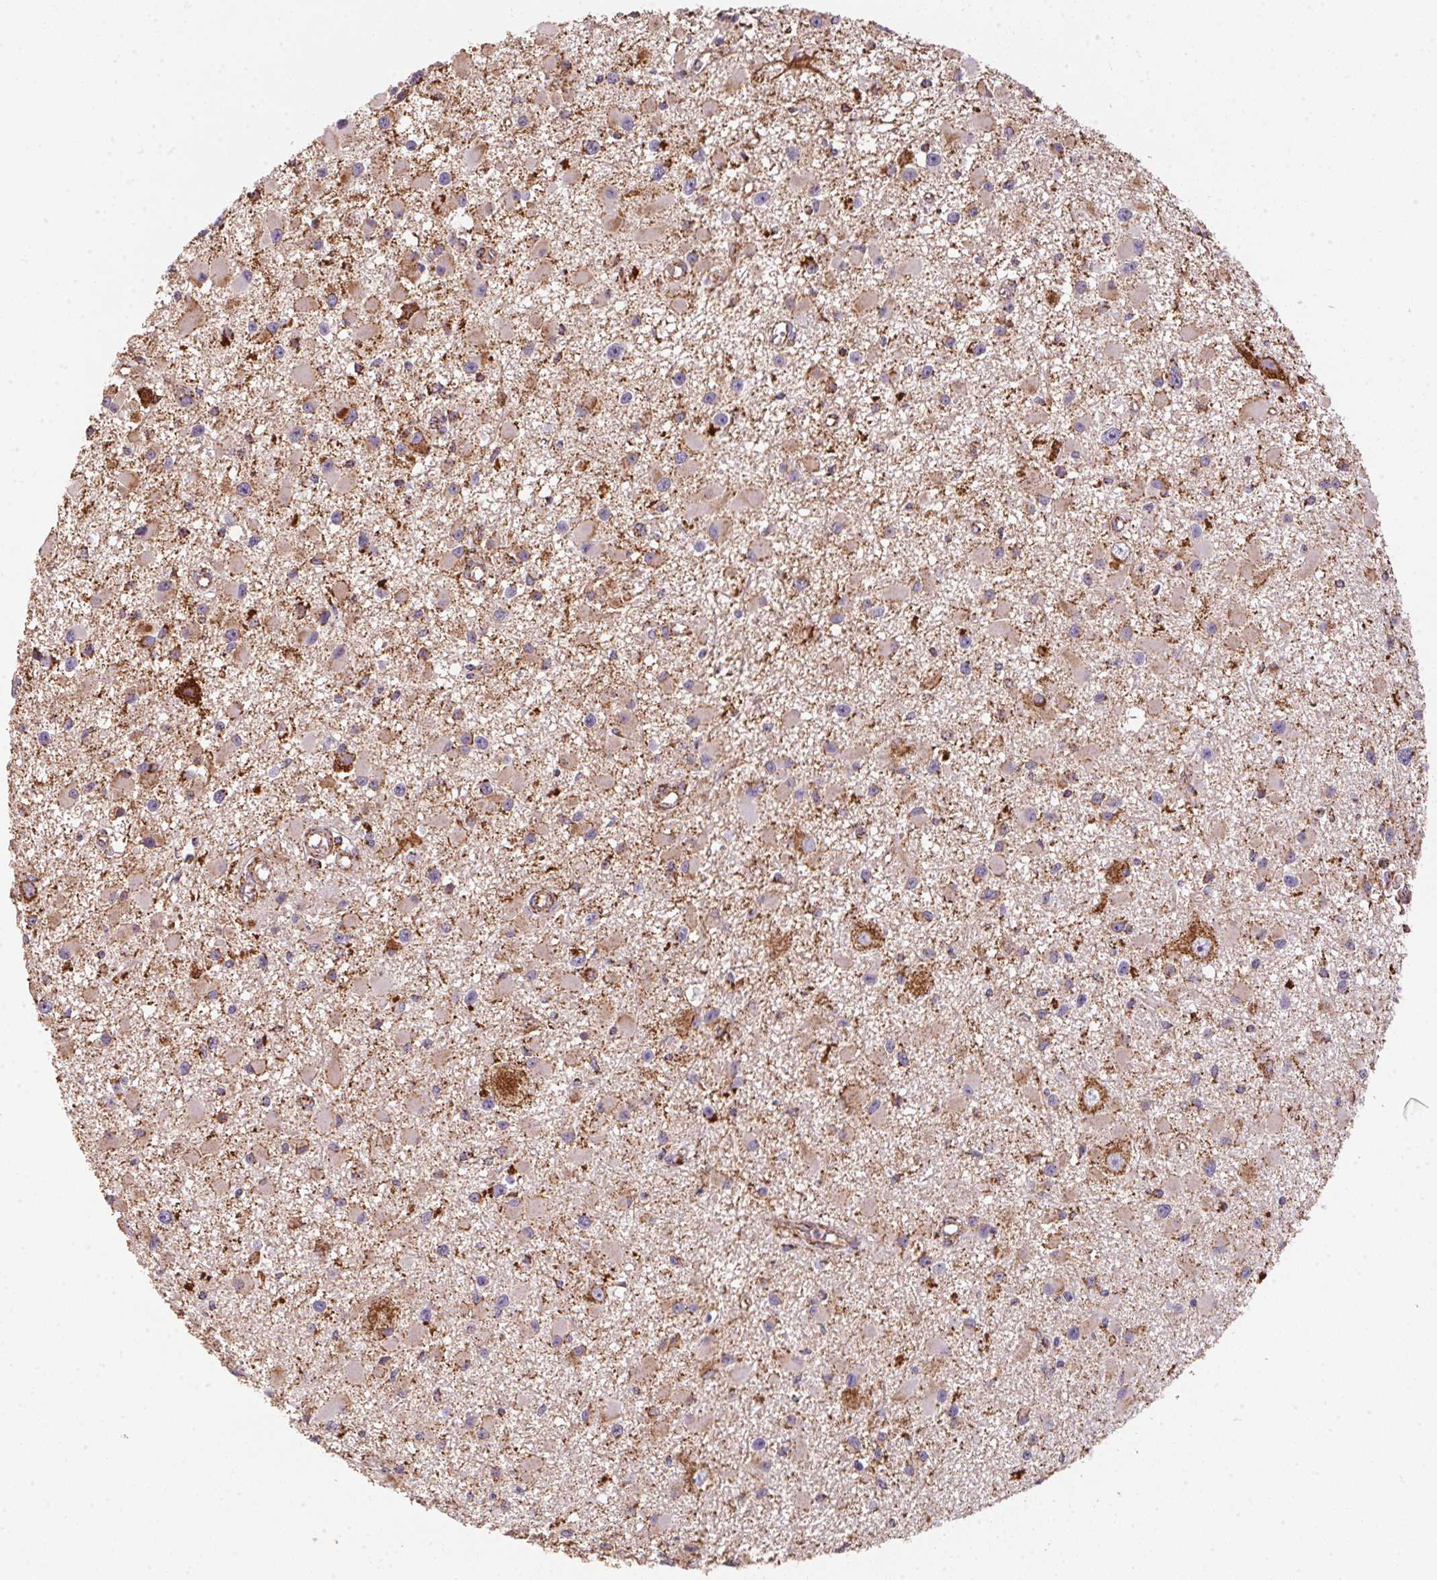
{"staining": {"intensity": "moderate", "quantity": ">75%", "location": "cytoplasmic/membranous"}, "tissue": "glioma", "cell_type": "Tumor cells", "image_type": "cancer", "snomed": [{"axis": "morphology", "description": "Glioma, malignant, High grade"}, {"axis": "topography", "description": "Brain"}], "caption": "Glioma stained with a protein marker reveals moderate staining in tumor cells.", "gene": "NDUFS2", "patient": {"sex": "male", "age": 54}}